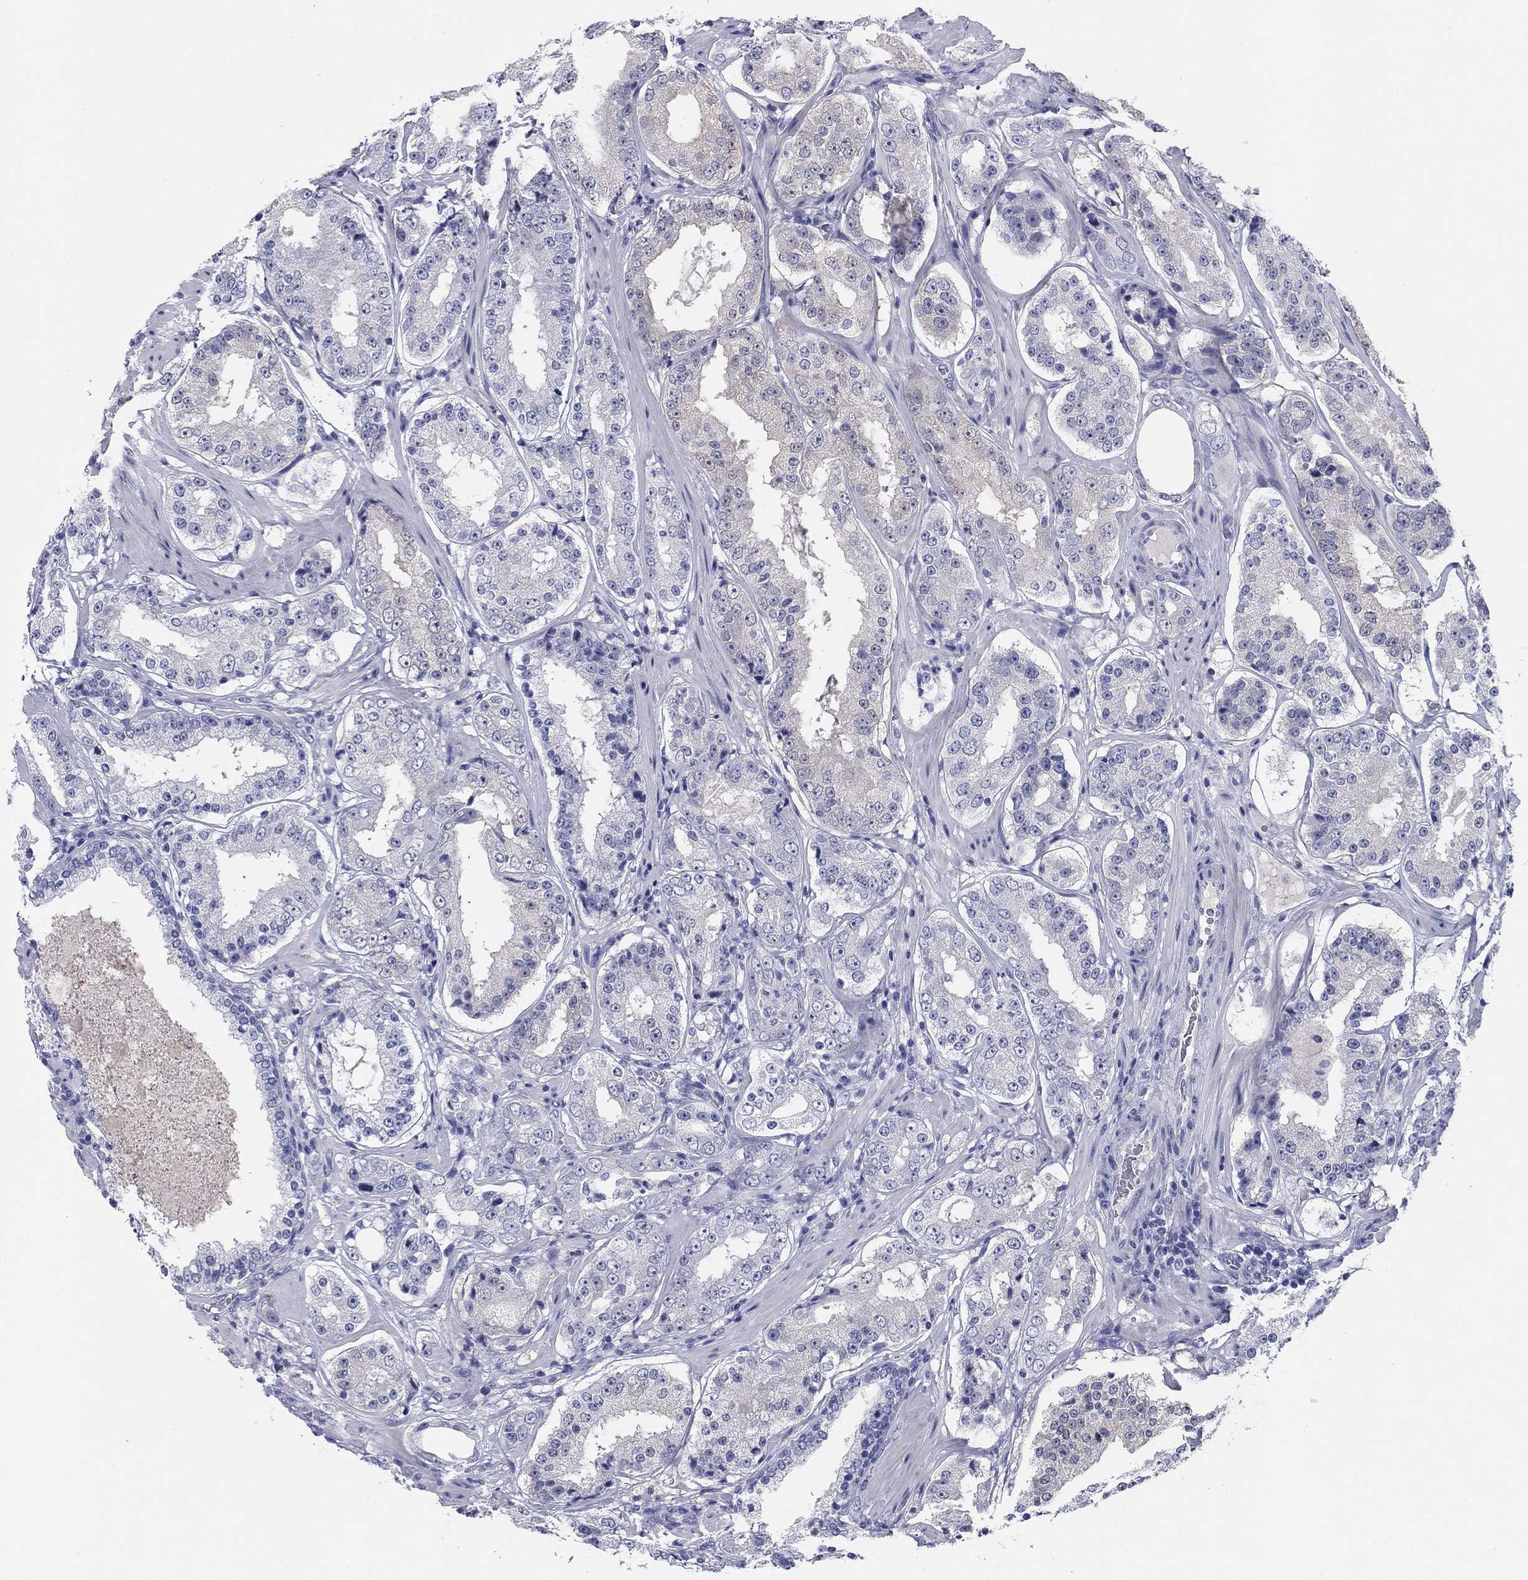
{"staining": {"intensity": "negative", "quantity": "none", "location": "none"}, "tissue": "prostate cancer", "cell_type": "Tumor cells", "image_type": "cancer", "snomed": [{"axis": "morphology", "description": "Adenocarcinoma, Low grade"}, {"axis": "topography", "description": "Prostate"}], "caption": "Immunohistochemical staining of adenocarcinoma (low-grade) (prostate) displays no significant expression in tumor cells.", "gene": "KCNH1", "patient": {"sex": "male", "age": 60}}